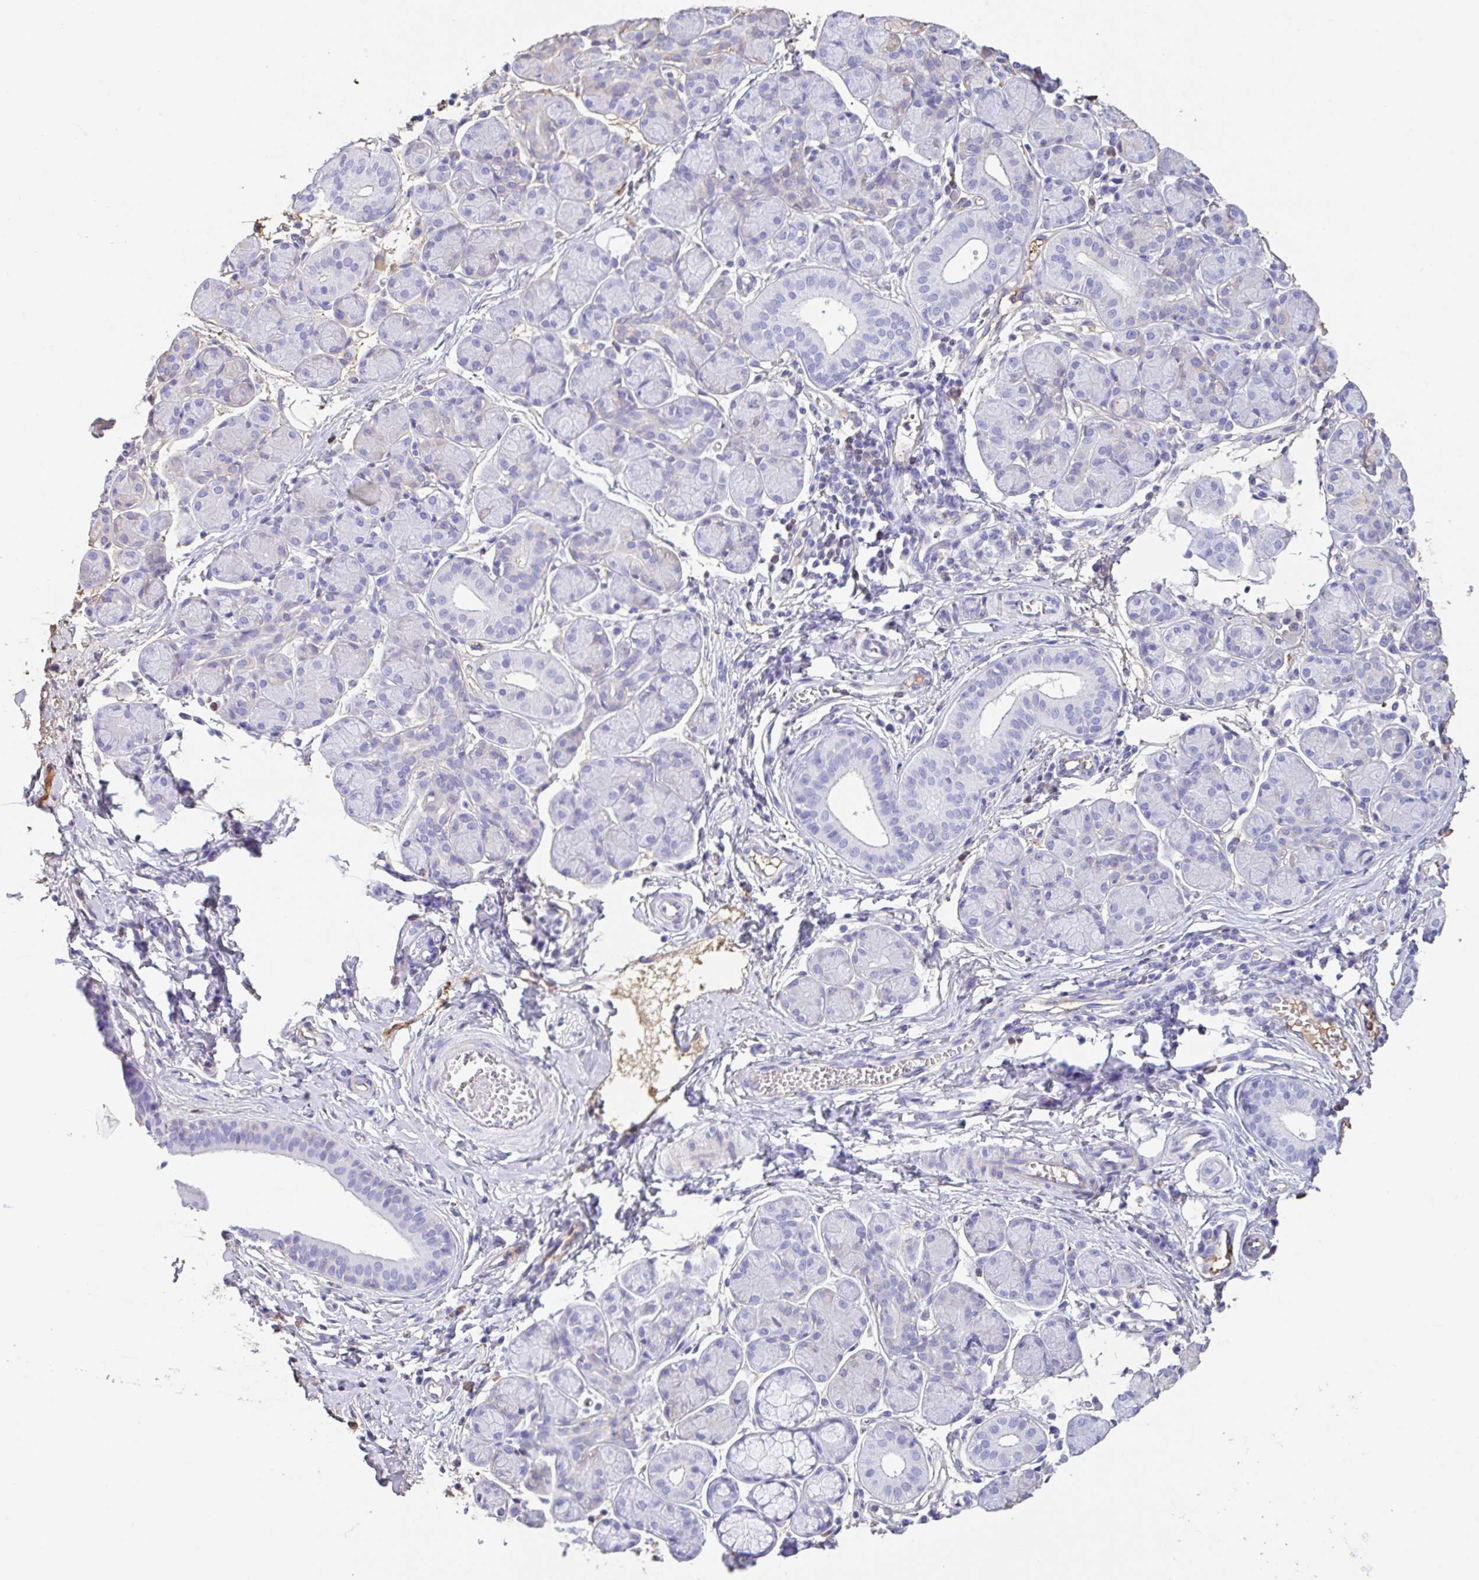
{"staining": {"intensity": "negative", "quantity": "none", "location": "none"}, "tissue": "salivary gland", "cell_type": "Glandular cells", "image_type": "normal", "snomed": [{"axis": "morphology", "description": "Normal tissue, NOS"}, {"axis": "morphology", "description": "Inflammation, NOS"}, {"axis": "topography", "description": "Lymph node"}, {"axis": "topography", "description": "Salivary gland"}], "caption": "The immunohistochemistry image has no significant expression in glandular cells of salivary gland.", "gene": "HOXC12", "patient": {"sex": "male", "age": 3}}